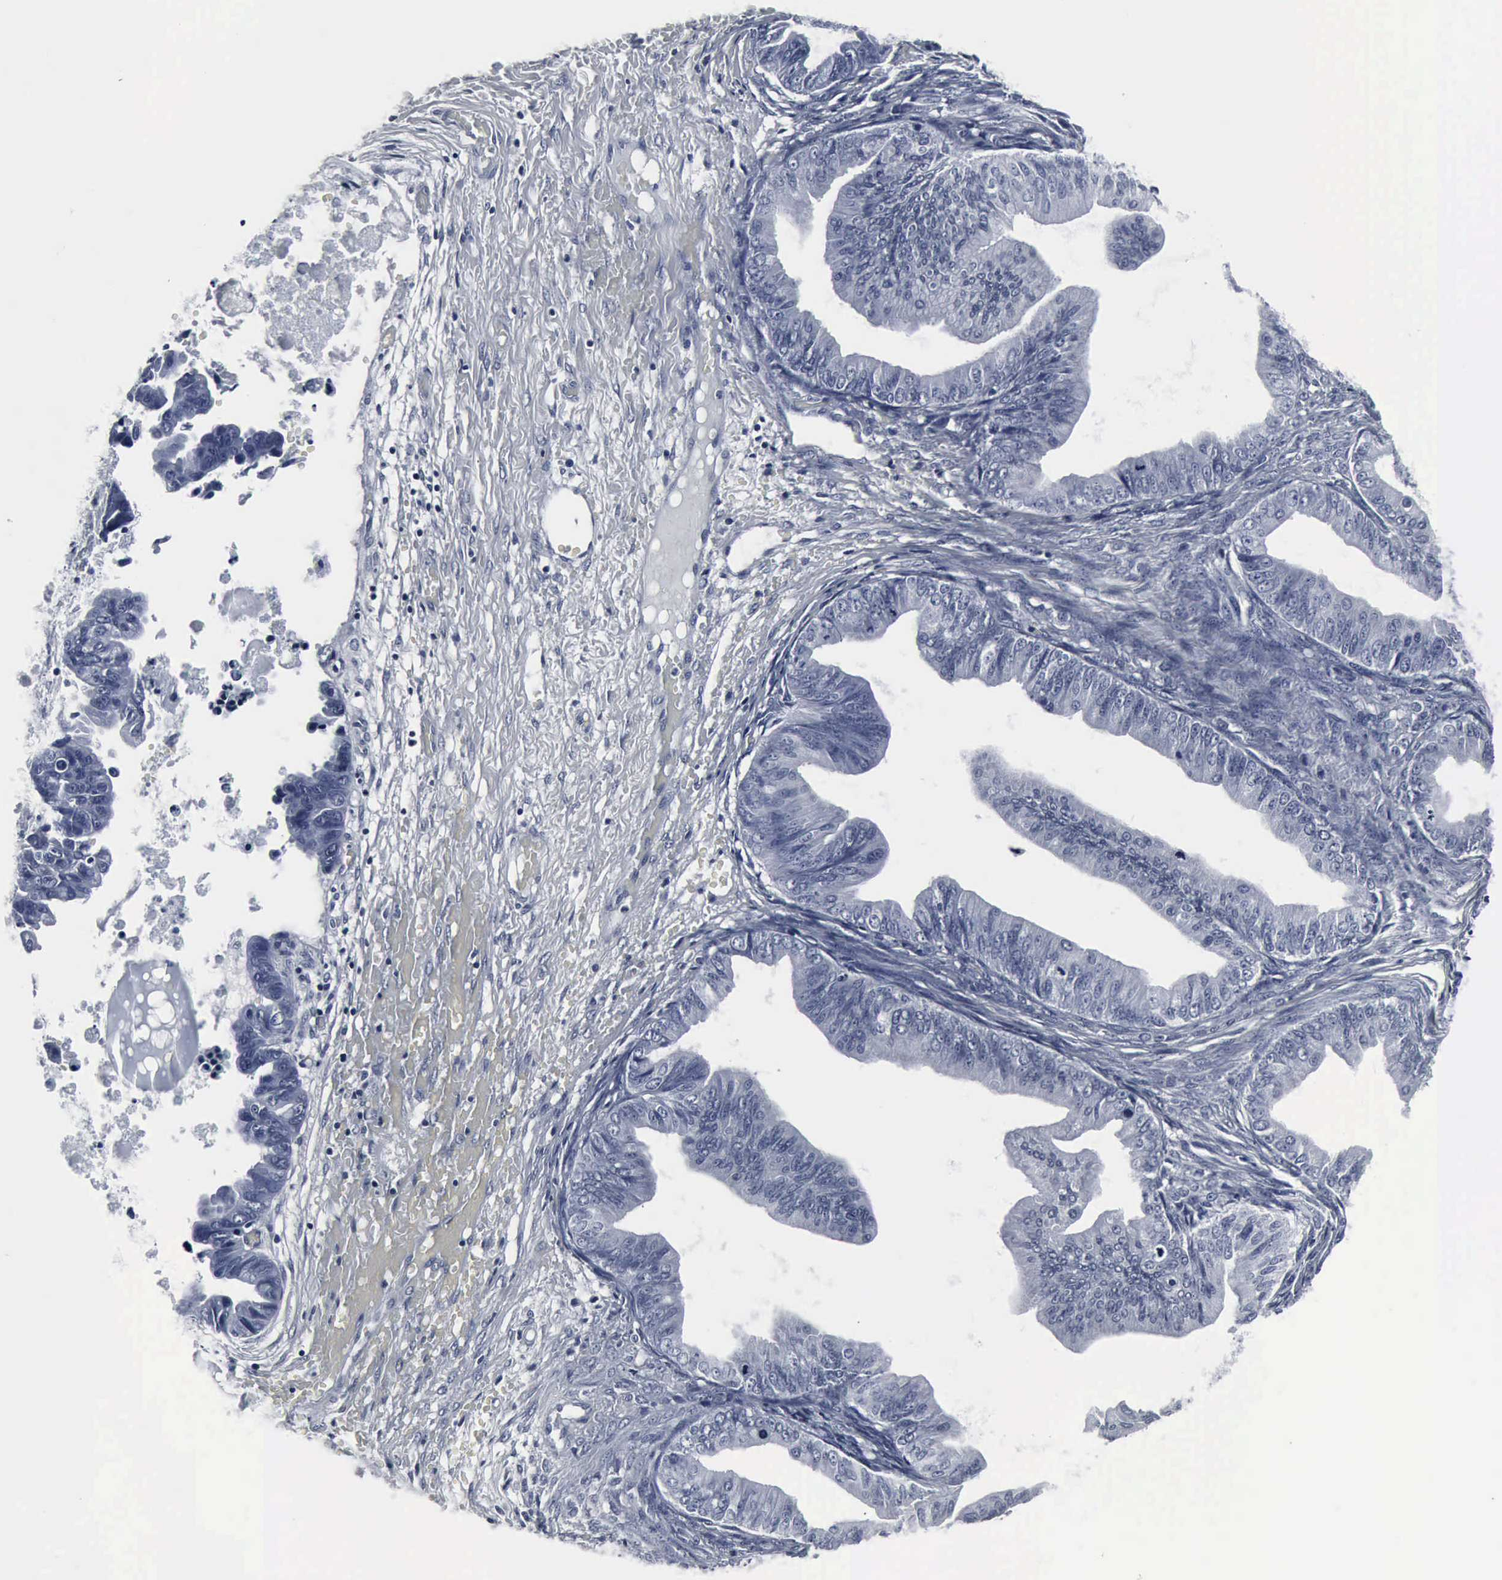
{"staining": {"intensity": "negative", "quantity": "none", "location": "none"}, "tissue": "ovarian cancer", "cell_type": "Tumor cells", "image_type": "cancer", "snomed": [{"axis": "morphology", "description": "Cystadenocarcinoma, mucinous, NOS"}, {"axis": "topography", "description": "Ovary"}], "caption": "DAB immunohistochemical staining of human ovarian cancer exhibits no significant staining in tumor cells.", "gene": "SNAP25", "patient": {"sex": "female", "age": 36}}